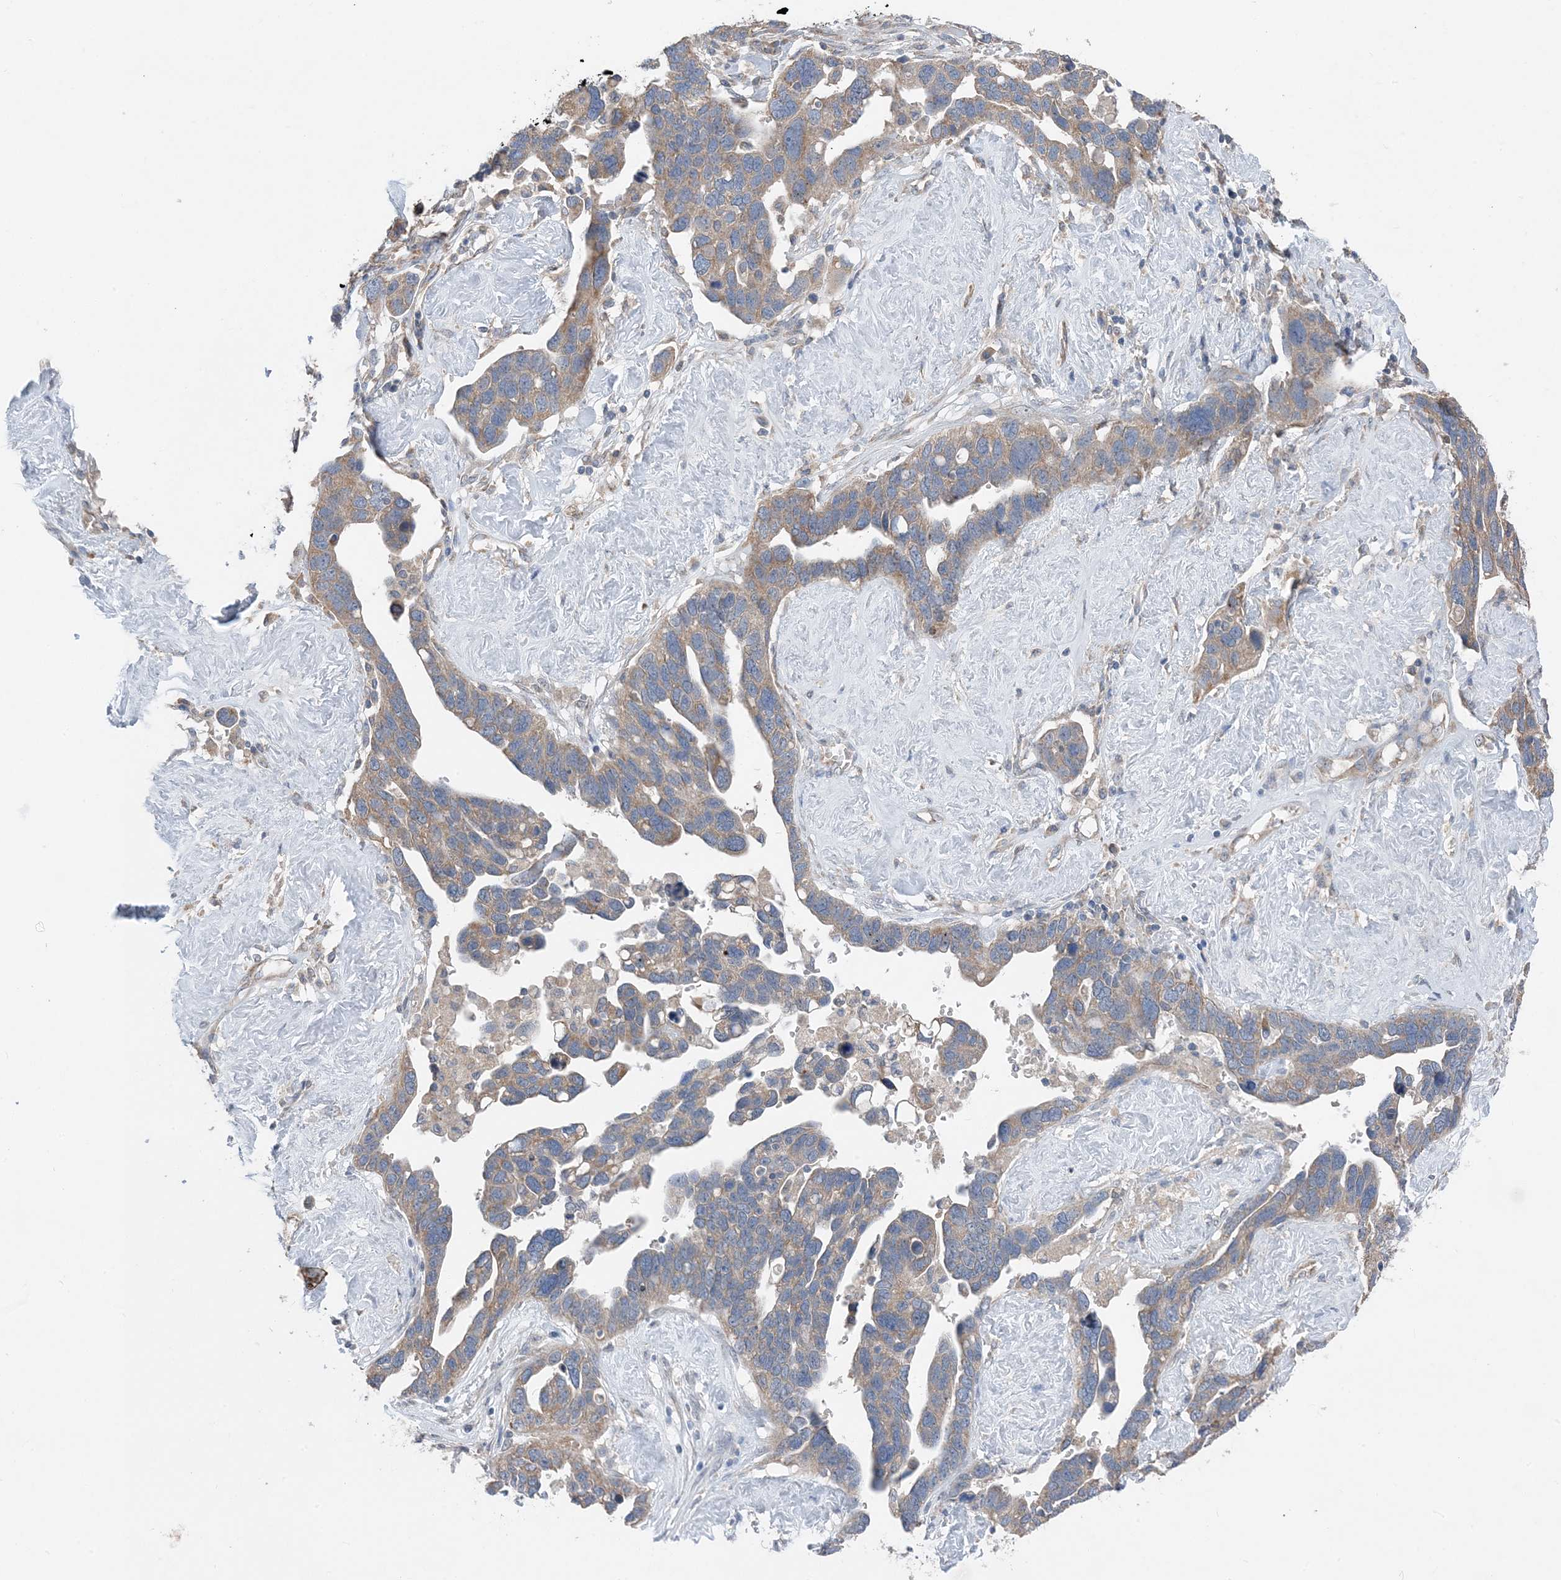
{"staining": {"intensity": "weak", "quantity": ">75%", "location": "cytoplasmic/membranous"}, "tissue": "ovarian cancer", "cell_type": "Tumor cells", "image_type": "cancer", "snomed": [{"axis": "morphology", "description": "Cystadenocarcinoma, serous, NOS"}, {"axis": "topography", "description": "Ovary"}], "caption": "Ovarian cancer stained with DAB immunohistochemistry demonstrates low levels of weak cytoplasmic/membranous positivity in approximately >75% of tumor cells.", "gene": "DHX30", "patient": {"sex": "female", "age": 54}}